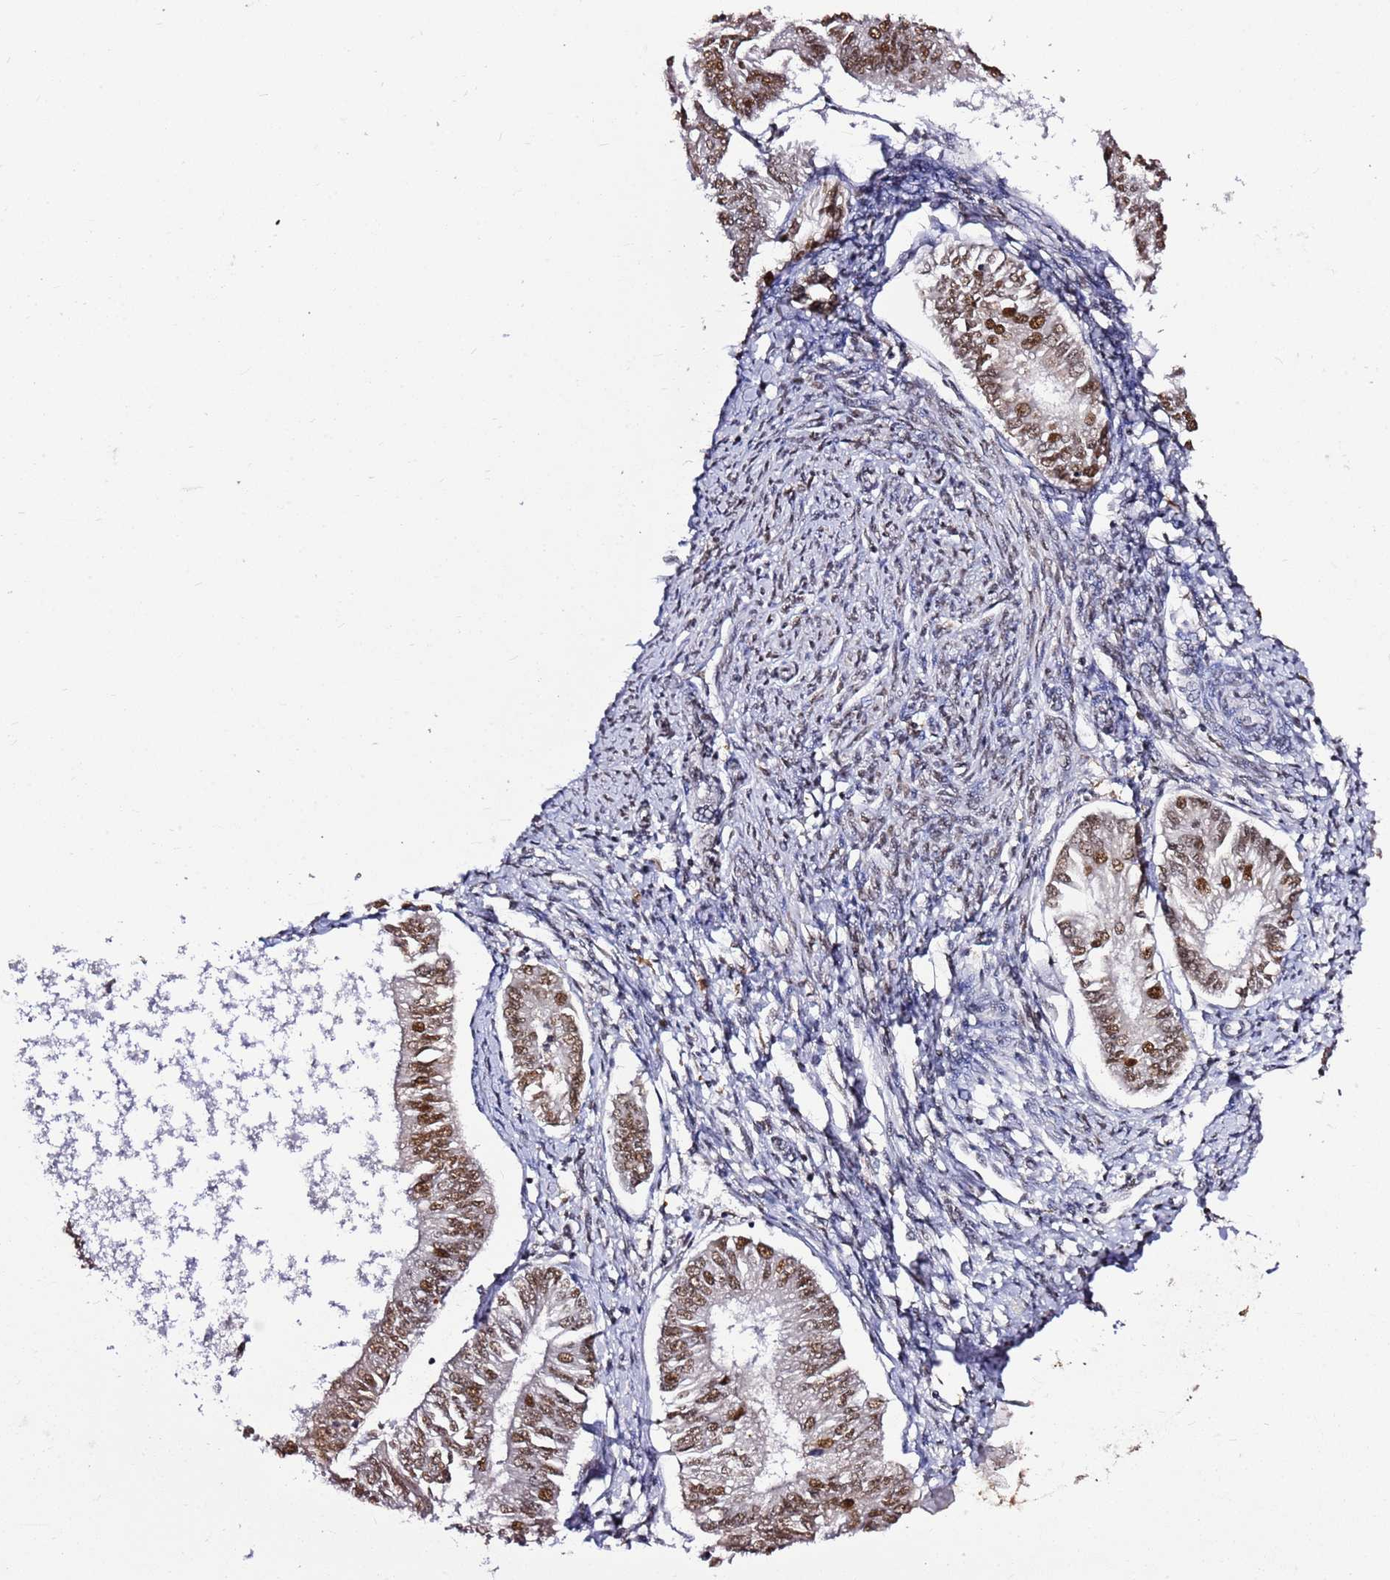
{"staining": {"intensity": "moderate", "quantity": ">75%", "location": "nuclear"}, "tissue": "endometrial cancer", "cell_type": "Tumor cells", "image_type": "cancer", "snomed": [{"axis": "morphology", "description": "Adenocarcinoma, NOS"}, {"axis": "topography", "description": "Endometrium"}], "caption": "Immunohistochemical staining of endometrial cancer reveals medium levels of moderate nuclear protein positivity in approximately >75% of tumor cells.", "gene": "AKAP8L", "patient": {"sex": "female", "age": 58}}